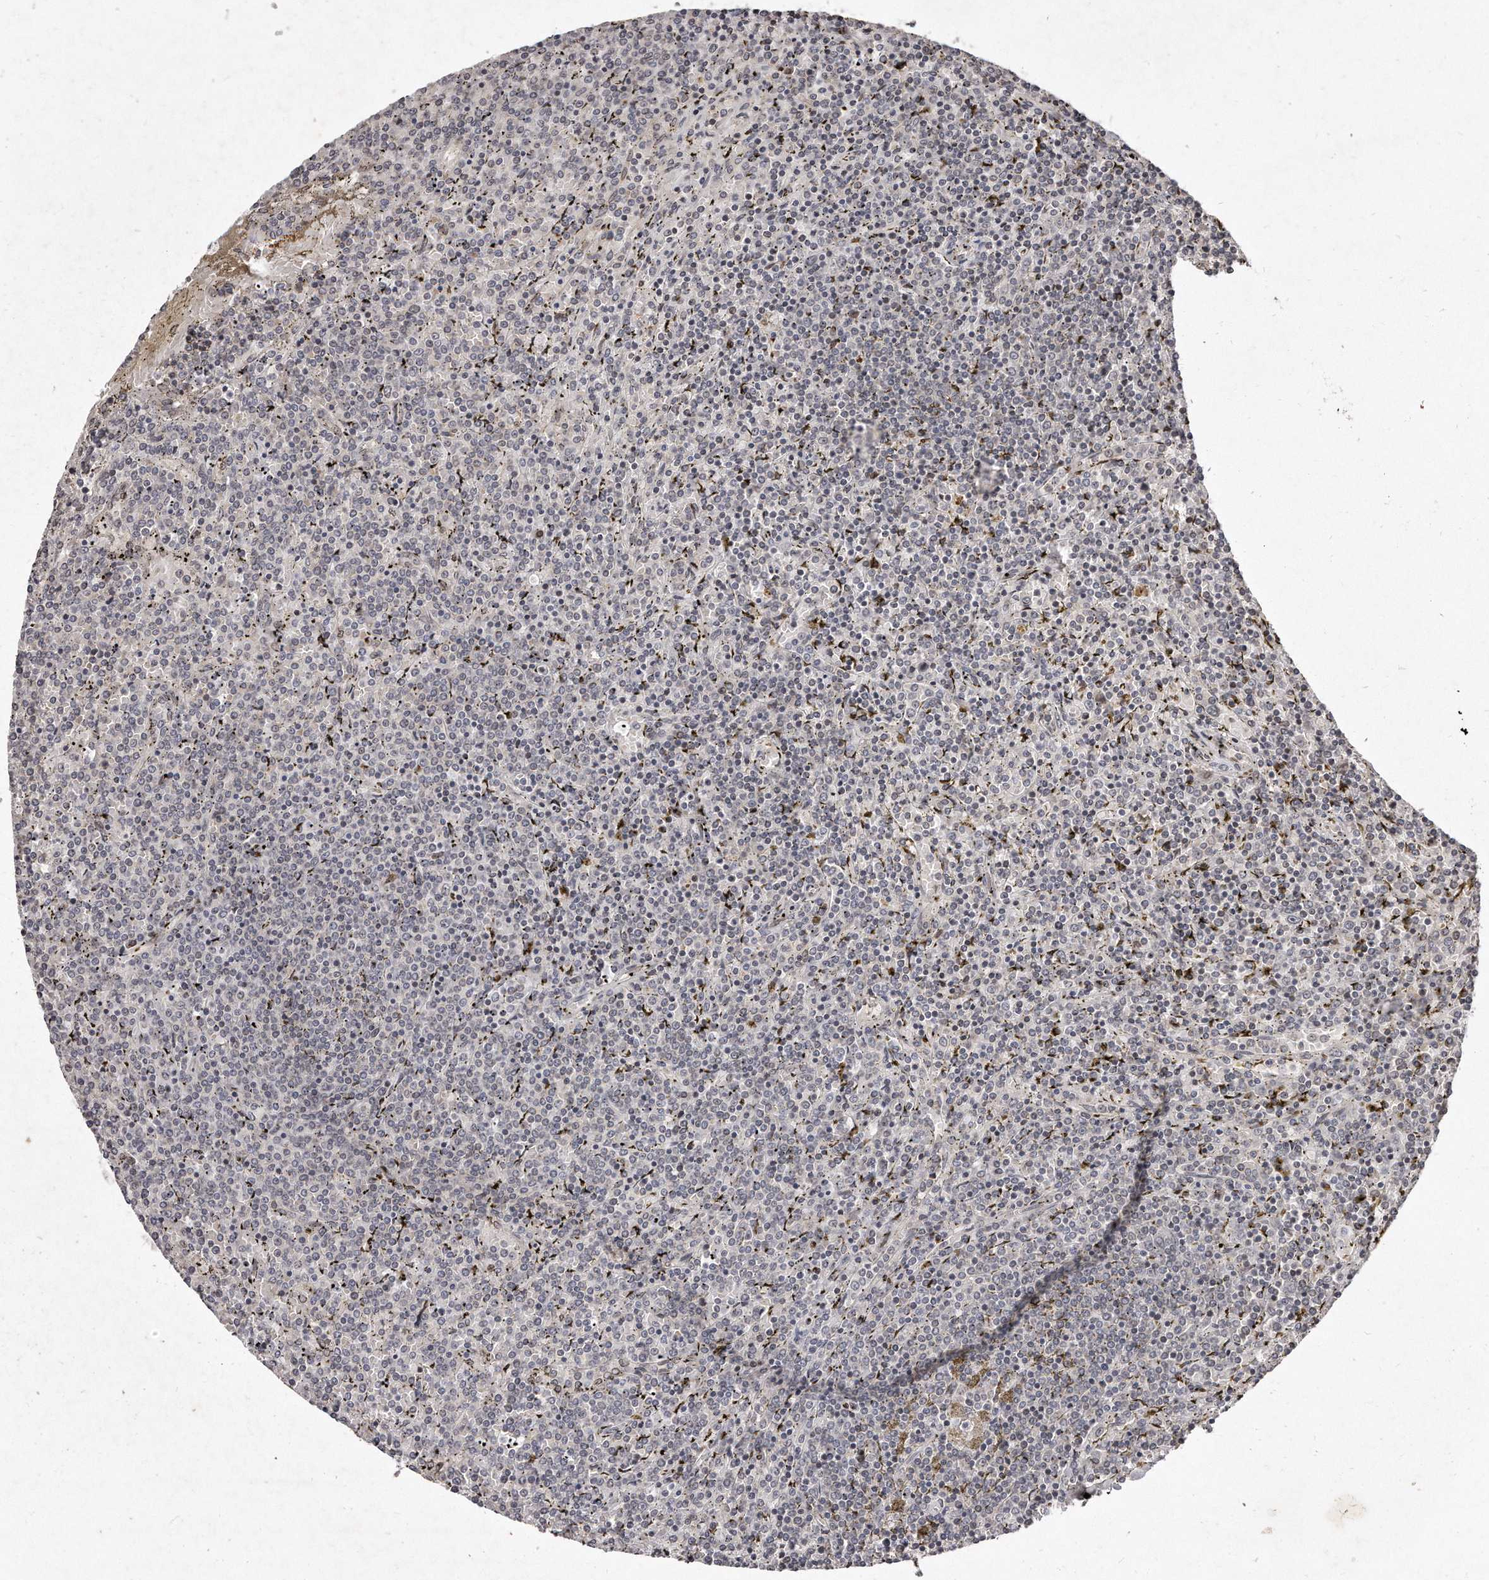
{"staining": {"intensity": "negative", "quantity": "none", "location": "none"}, "tissue": "lymphoma", "cell_type": "Tumor cells", "image_type": "cancer", "snomed": [{"axis": "morphology", "description": "Malignant lymphoma, non-Hodgkin's type, Low grade"}, {"axis": "topography", "description": "Spleen"}], "caption": "This is a micrograph of immunohistochemistry (IHC) staining of lymphoma, which shows no positivity in tumor cells.", "gene": "HASPIN", "patient": {"sex": "female", "age": 19}}